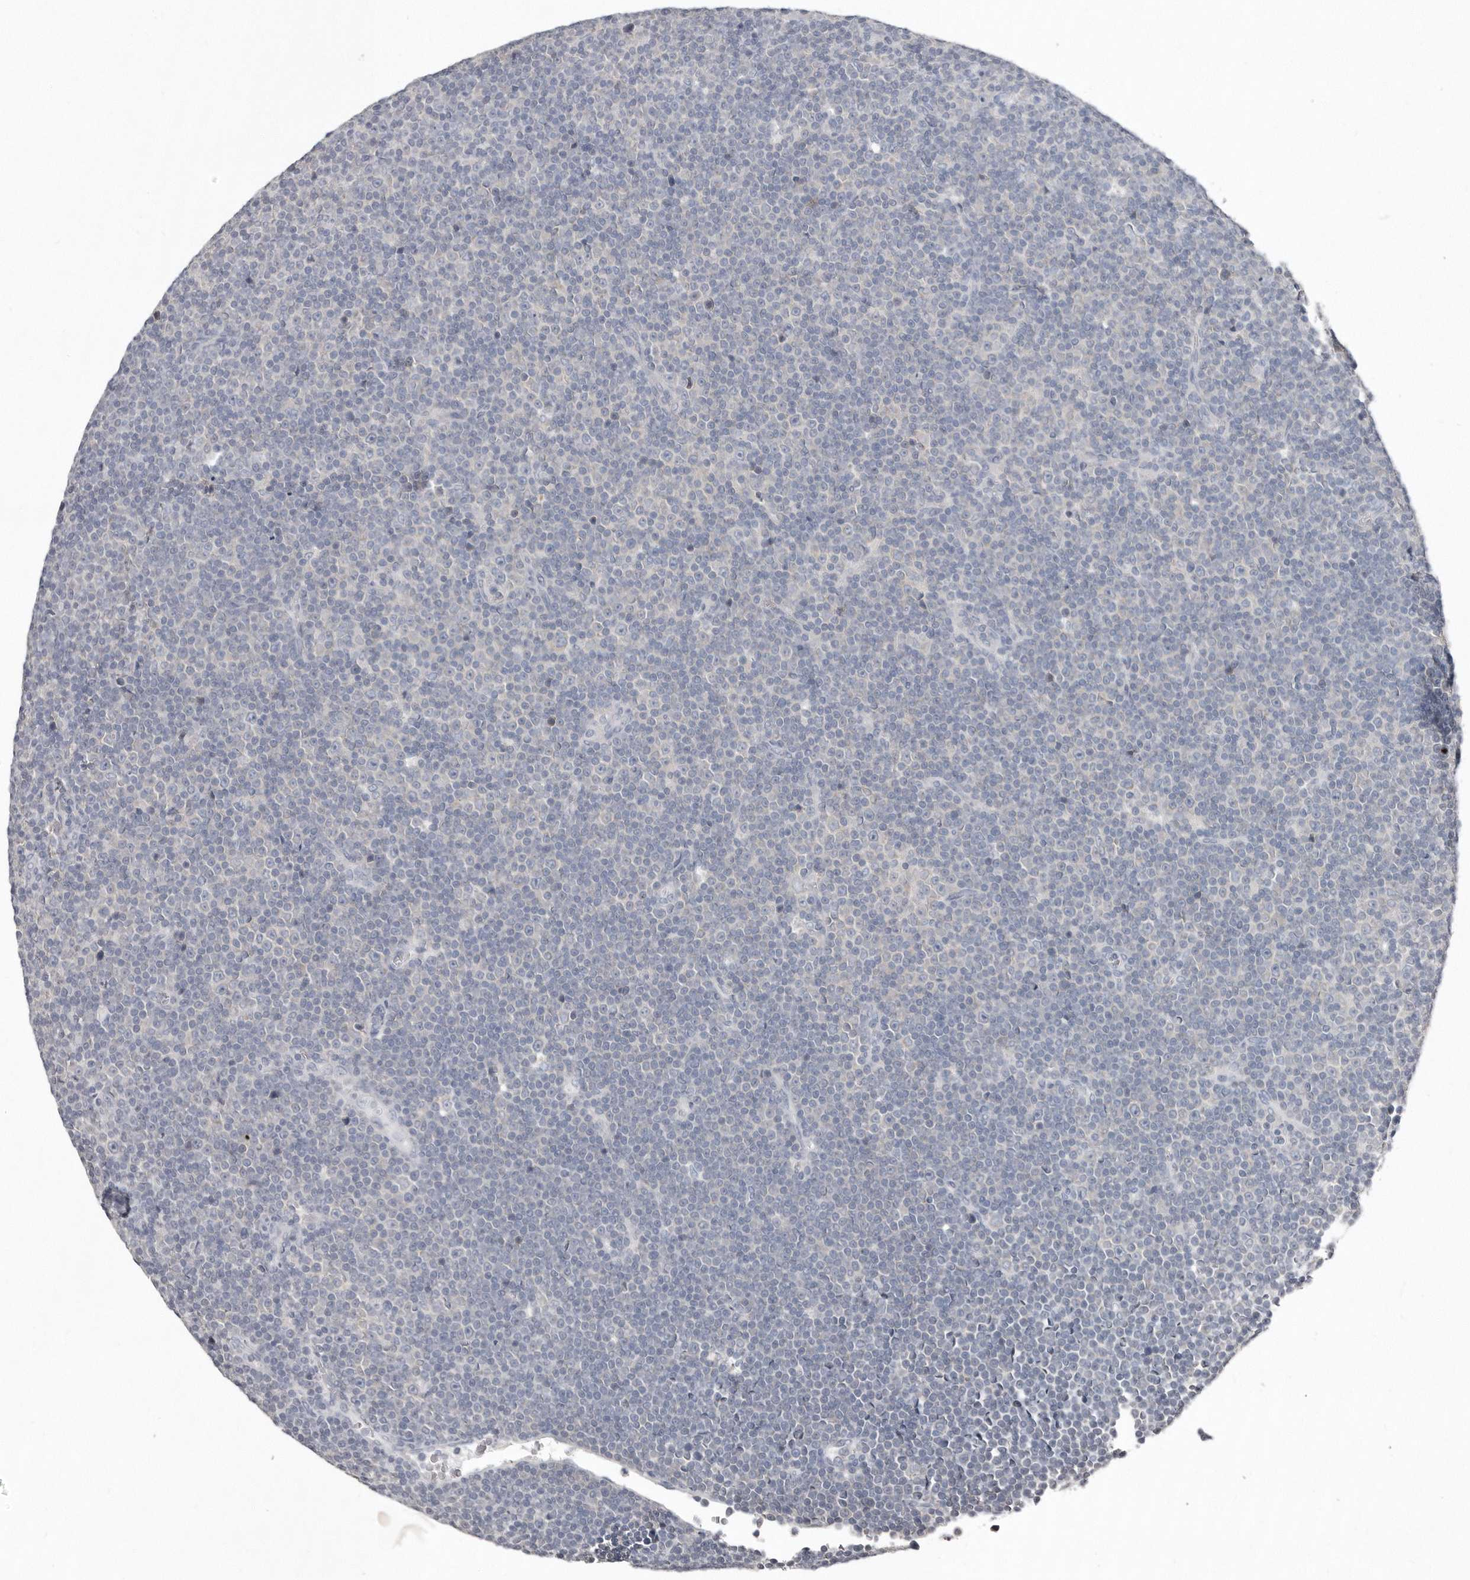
{"staining": {"intensity": "negative", "quantity": "none", "location": "none"}, "tissue": "lymphoma", "cell_type": "Tumor cells", "image_type": "cancer", "snomed": [{"axis": "morphology", "description": "Malignant lymphoma, non-Hodgkin's type, Low grade"}, {"axis": "topography", "description": "Lymph node"}], "caption": "Tumor cells show no significant protein positivity in lymphoma.", "gene": "AKNAD1", "patient": {"sex": "female", "age": 67}}